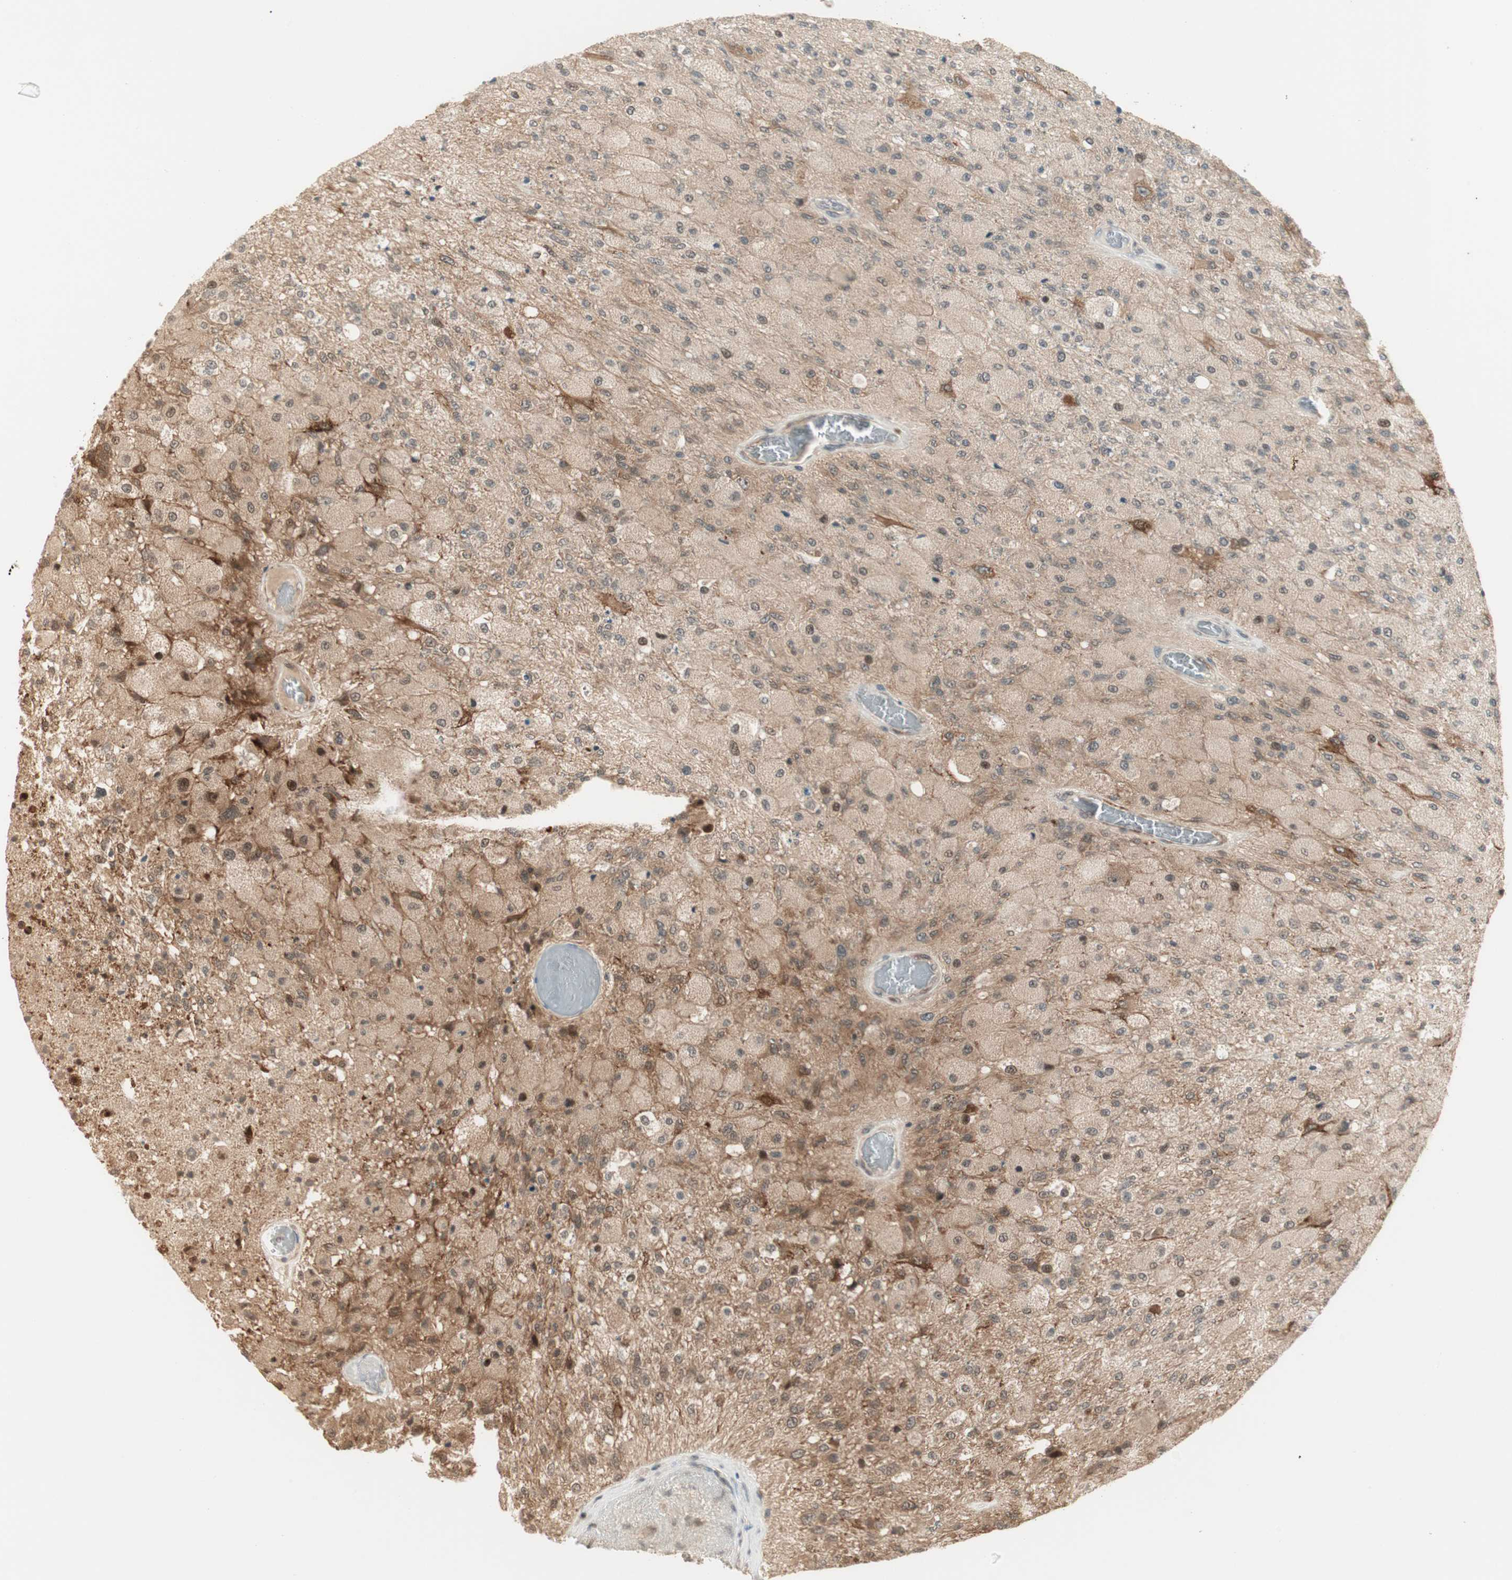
{"staining": {"intensity": "moderate", "quantity": "25%-75%", "location": "cytoplasmic/membranous"}, "tissue": "glioma", "cell_type": "Tumor cells", "image_type": "cancer", "snomed": [{"axis": "morphology", "description": "Normal tissue, NOS"}, {"axis": "morphology", "description": "Glioma, malignant, High grade"}, {"axis": "topography", "description": "Cerebral cortex"}], "caption": "A medium amount of moderate cytoplasmic/membranous positivity is identified in about 25%-75% of tumor cells in glioma tissue. The staining was performed using DAB (3,3'-diaminobenzidine) to visualize the protein expression in brown, while the nuclei were stained in blue with hematoxylin (Magnification: 20x).", "gene": "ZSCAN31", "patient": {"sex": "male", "age": 77}}